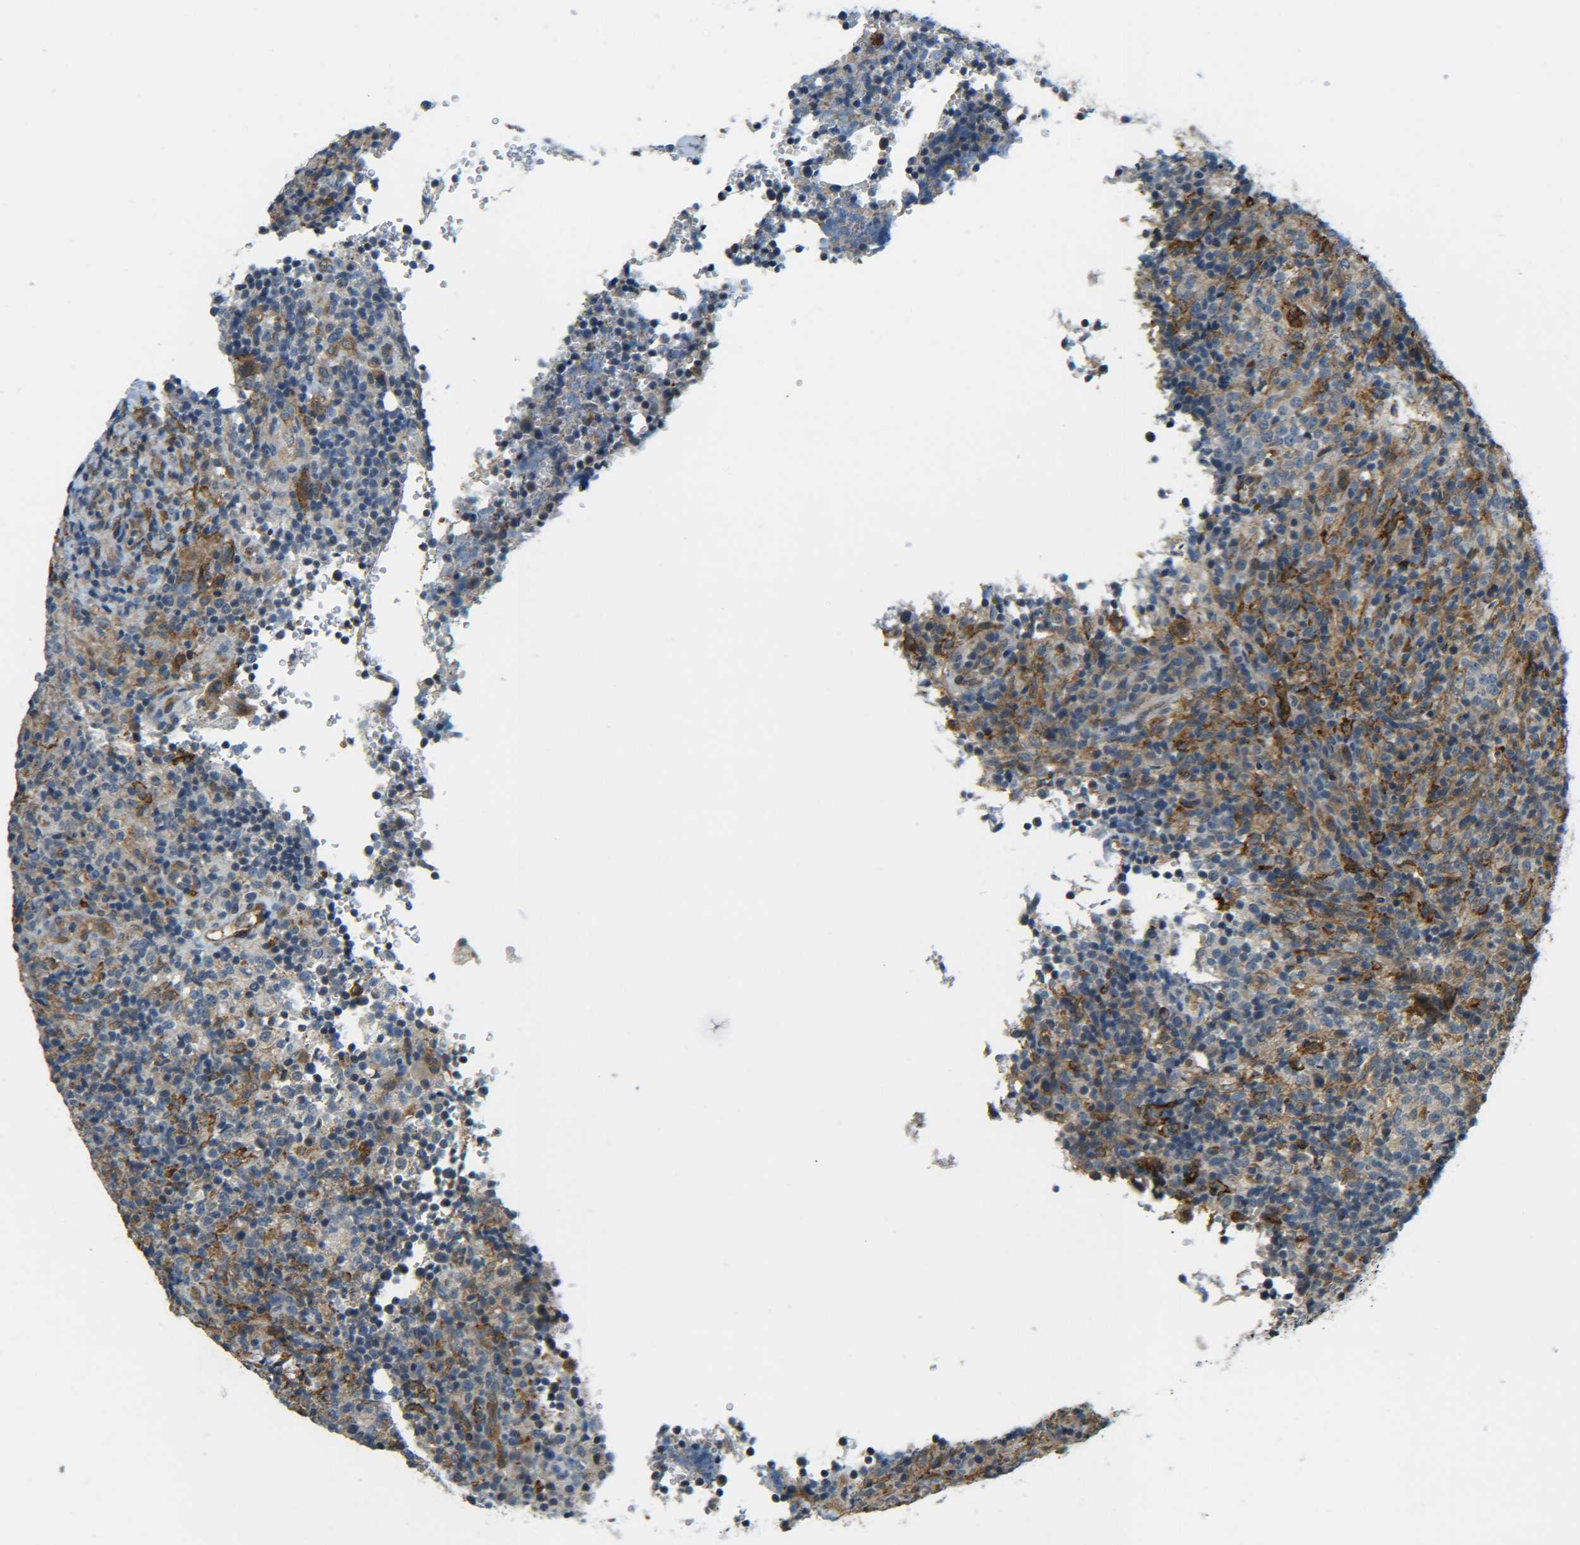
{"staining": {"intensity": "moderate", "quantity": "<25%", "location": "cytoplasmic/membranous"}, "tissue": "lymphoma", "cell_type": "Tumor cells", "image_type": "cancer", "snomed": [{"axis": "morphology", "description": "Malignant lymphoma, non-Hodgkin's type, High grade"}, {"axis": "topography", "description": "Lymph node"}], "caption": "This image displays immunohistochemistry (IHC) staining of human lymphoma, with low moderate cytoplasmic/membranous positivity in about <25% of tumor cells.", "gene": "DAB2", "patient": {"sex": "female", "age": 76}}